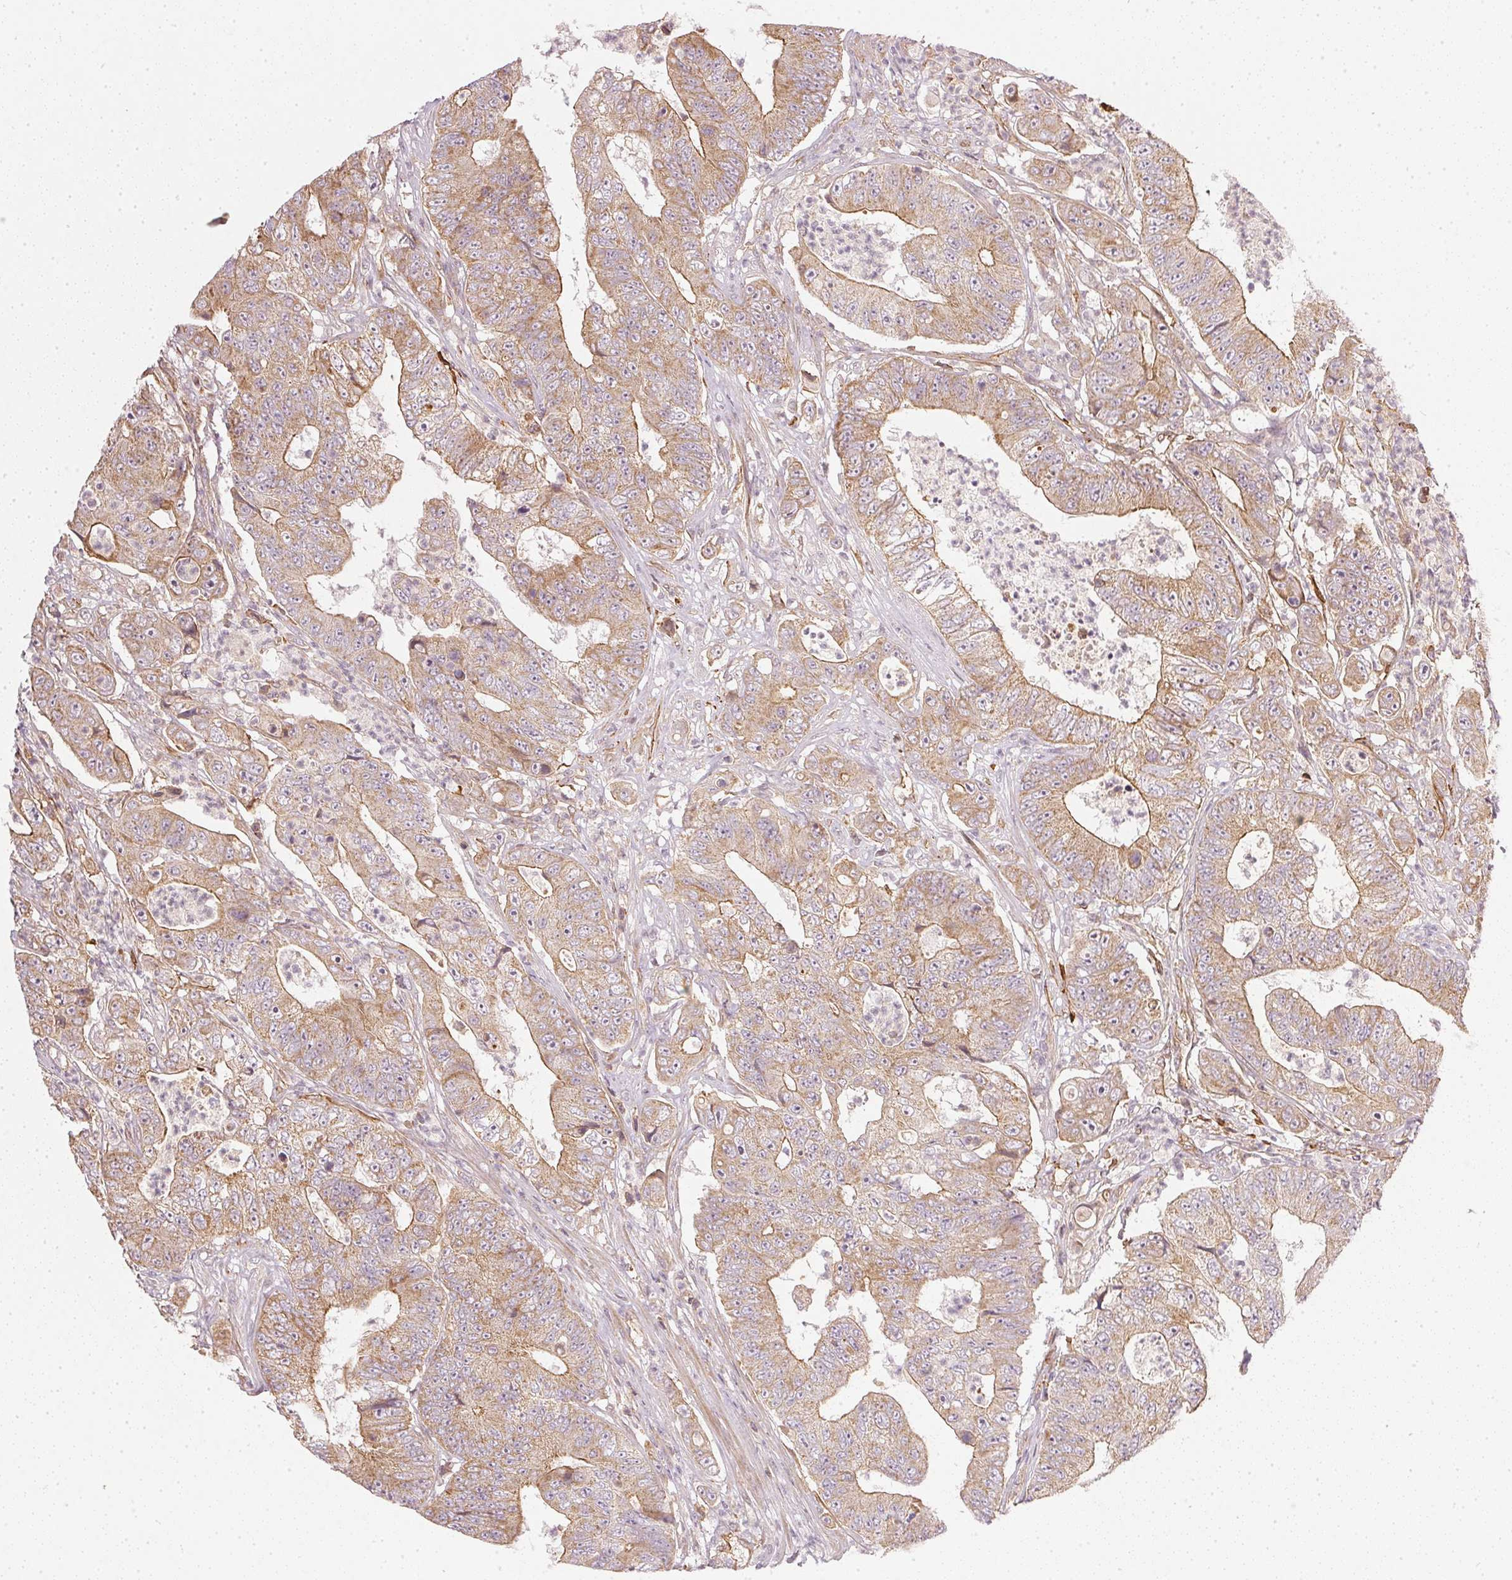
{"staining": {"intensity": "weak", "quantity": ">75%", "location": "cytoplasmic/membranous"}, "tissue": "colorectal cancer", "cell_type": "Tumor cells", "image_type": "cancer", "snomed": [{"axis": "morphology", "description": "Adenocarcinoma, NOS"}, {"axis": "topography", "description": "Colon"}], "caption": "High-magnification brightfield microscopy of colorectal cancer (adenocarcinoma) stained with DAB (3,3'-diaminobenzidine) (brown) and counterstained with hematoxylin (blue). tumor cells exhibit weak cytoplasmic/membranous expression is seen in about>75% of cells.", "gene": "NADK2", "patient": {"sex": "female", "age": 48}}